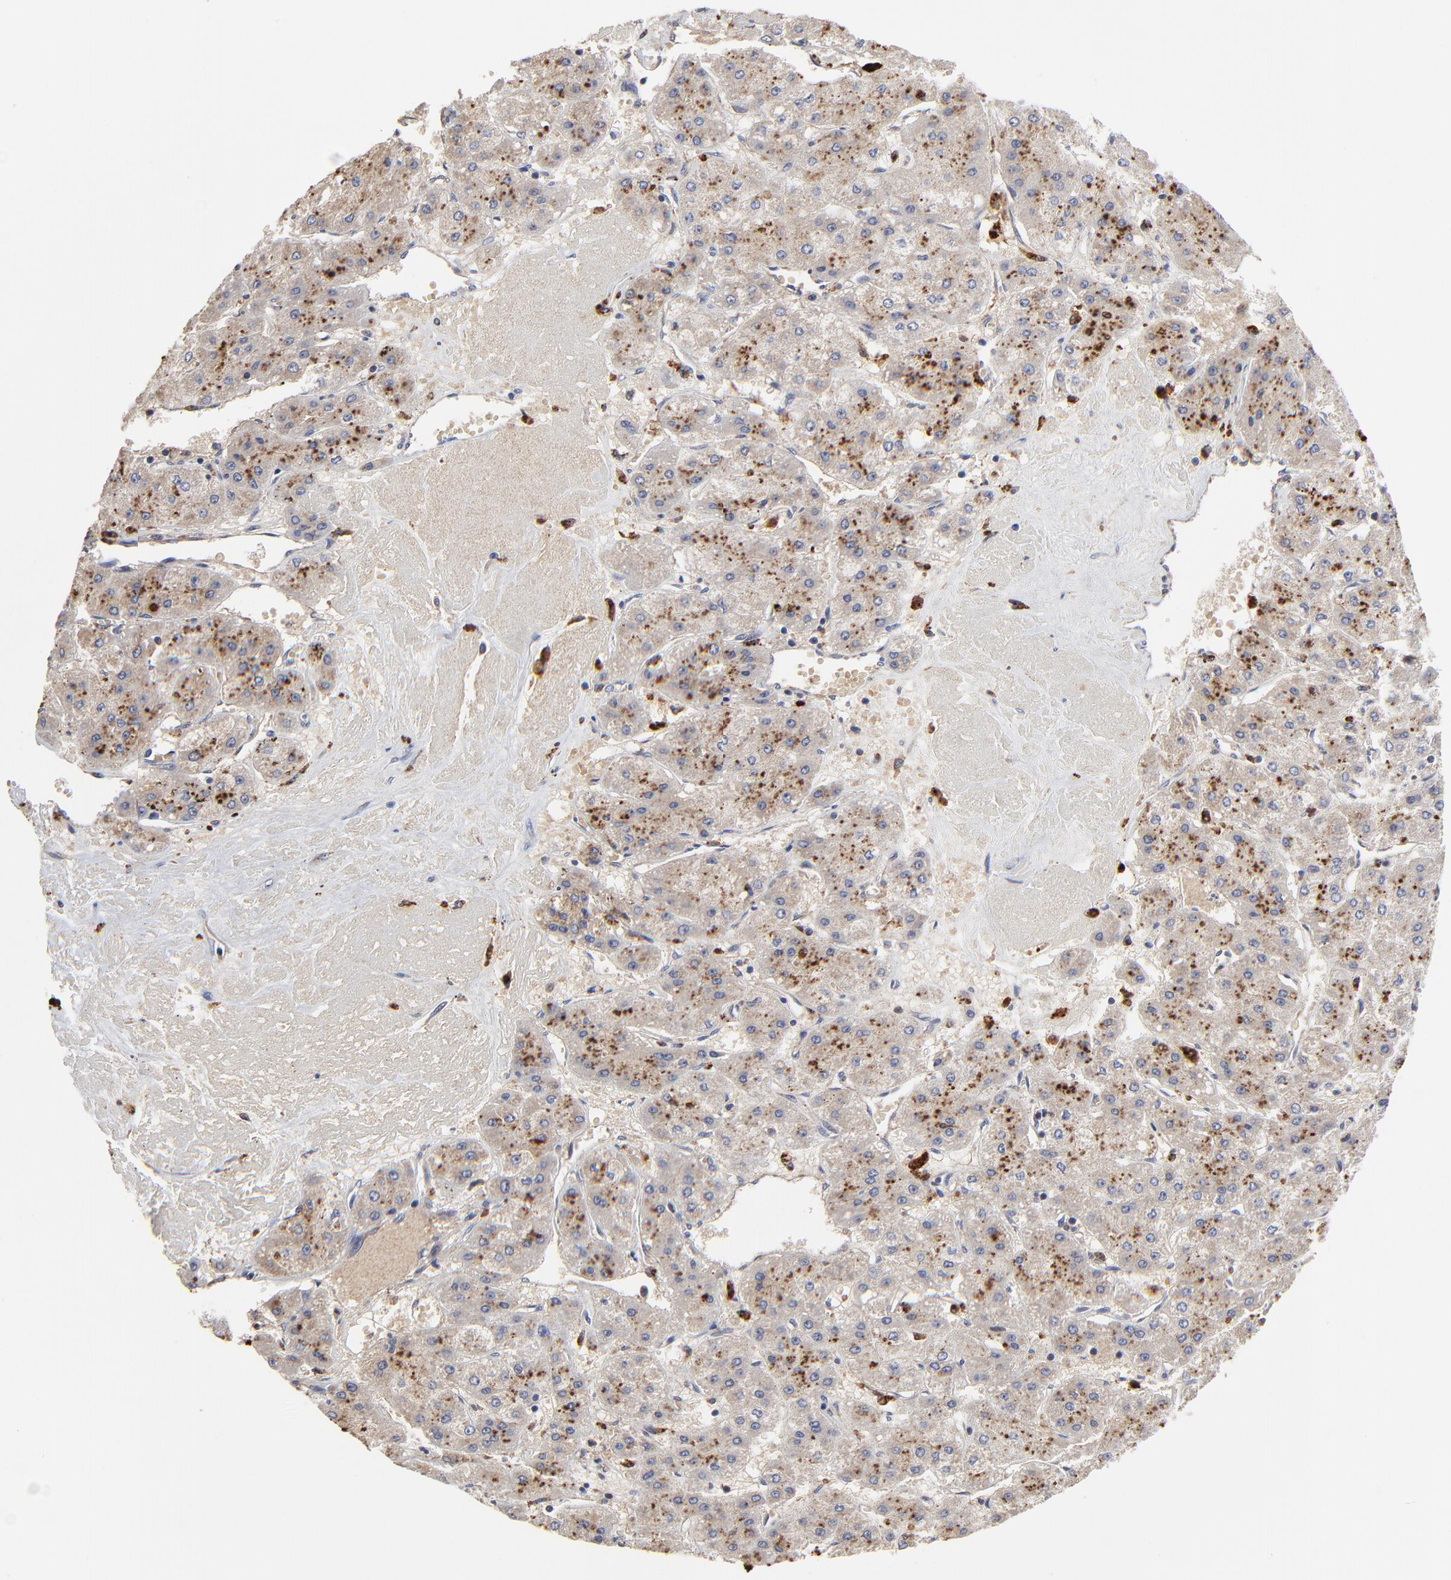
{"staining": {"intensity": "moderate", "quantity": ">75%", "location": "cytoplasmic/membranous"}, "tissue": "liver cancer", "cell_type": "Tumor cells", "image_type": "cancer", "snomed": [{"axis": "morphology", "description": "Carcinoma, Hepatocellular, NOS"}, {"axis": "topography", "description": "Liver"}], "caption": "High-magnification brightfield microscopy of liver cancer stained with DAB (3,3'-diaminobenzidine) (brown) and counterstained with hematoxylin (blue). tumor cells exhibit moderate cytoplasmic/membranous expression is seen in approximately>75% of cells.", "gene": "LGALS3", "patient": {"sex": "female", "age": 52}}